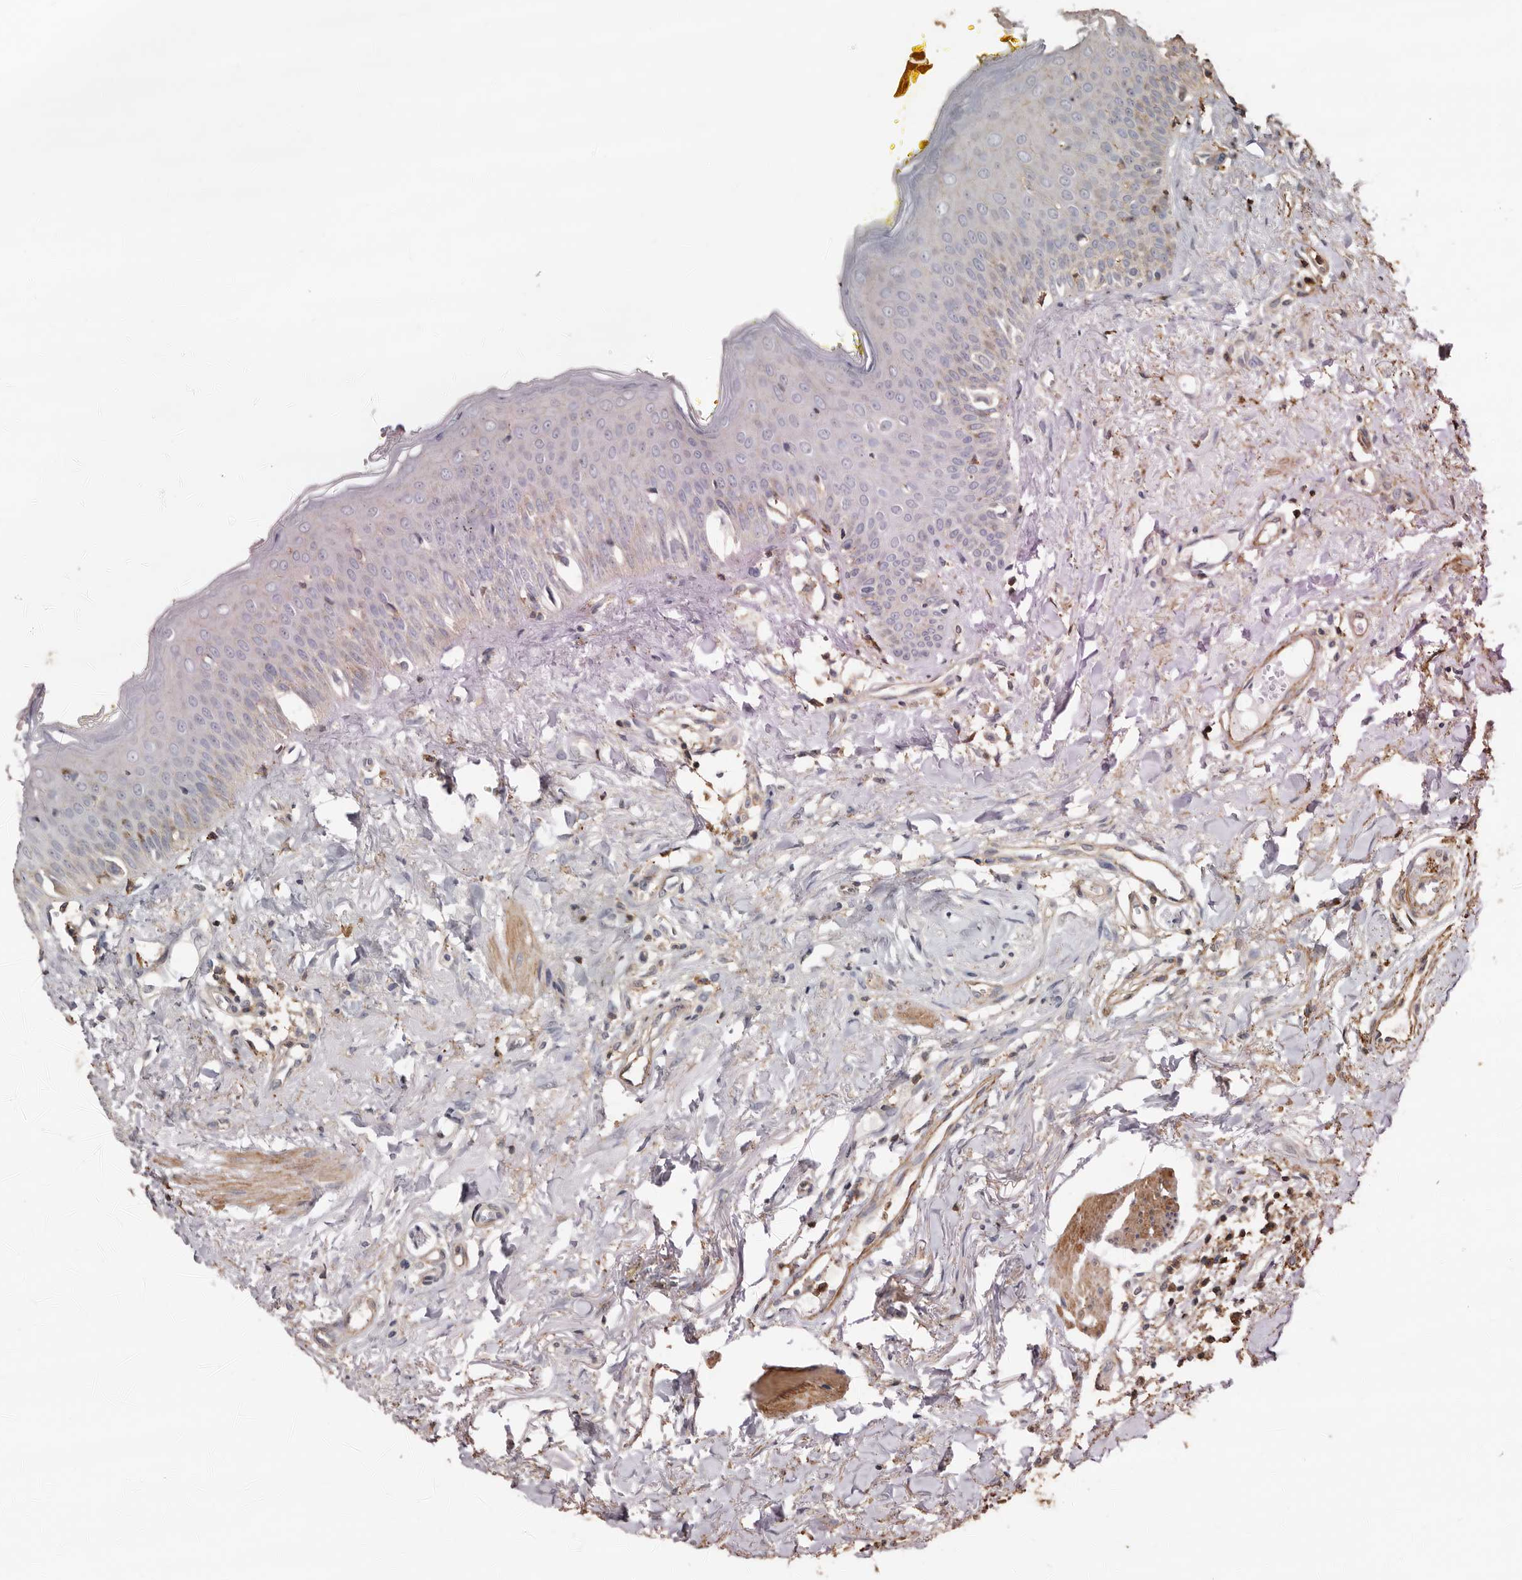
{"staining": {"intensity": "negative", "quantity": "none", "location": "none"}, "tissue": "oral mucosa", "cell_type": "Squamous epithelial cells", "image_type": "normal", "snomed": [{"axis": "morphology", "description": "Normal tissue, NOS"}, {"axis": "topography", "description": "Oral tissue"}], "caption": "Oral mucosa stained for a protein using immunohistochemistry displays no positivity squamous epithelial cells.", "gene": "GSK3A", "patient": {"sex": "female", "age": 70}}